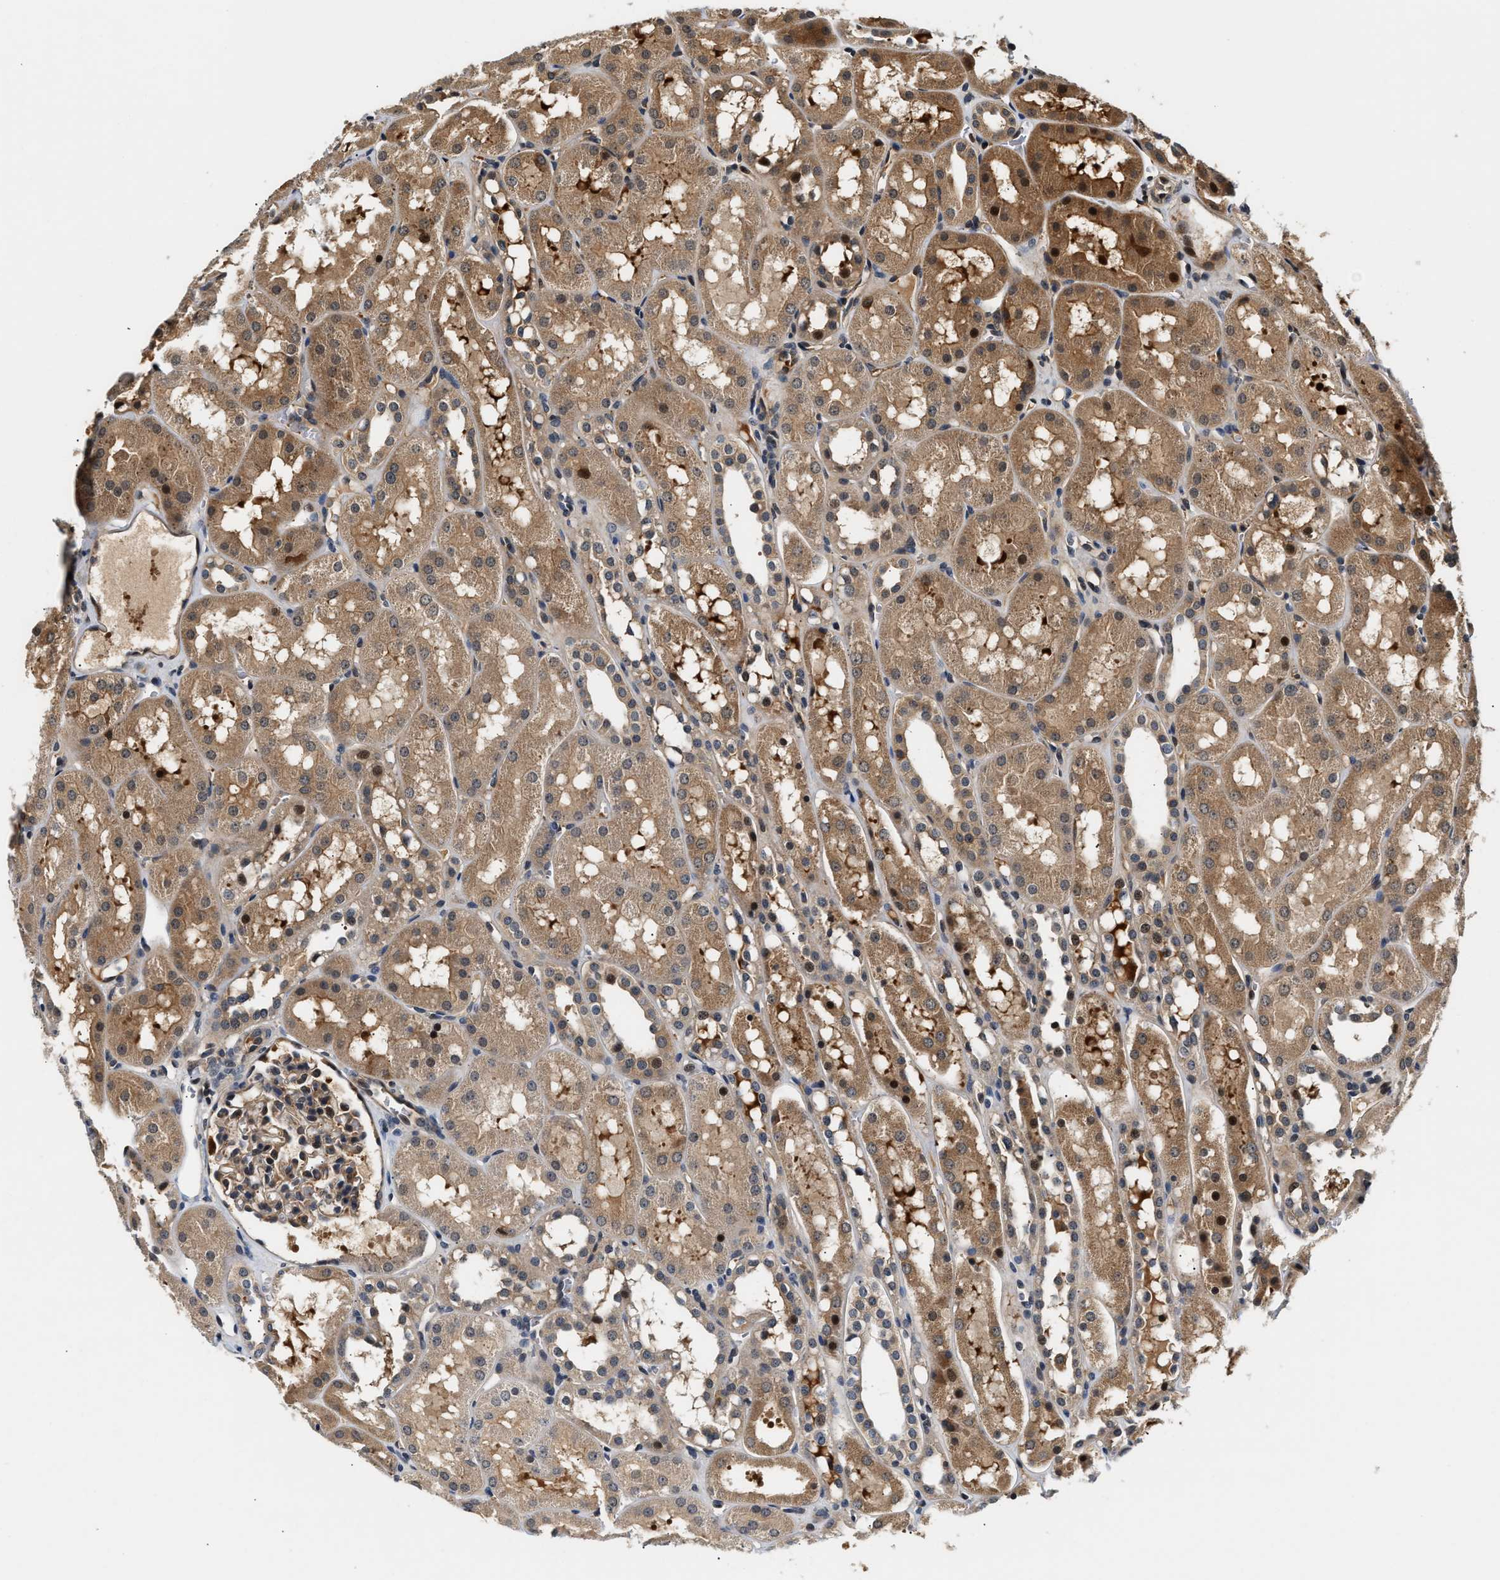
{"staining": {"intensity": "weak", "quantity": "25%-75%", "location": "cytoplasmic/membranous"}, "tissue": "kidney", "cell_type": "Cells in glomeruli", "image_type": "normal", "snomed": [{"axis": "morphology", "description": "Normal tissue, NOS"}, {"axis": "topography", "description": "Kidney"}, {"axis": "topography", "description": "Urinary bladder"}], "caption": "This is an image of immunohistochemistry (IHC) staining of benign kidney, which shows weak positivity in the cytoplasmic/membranous of cells in glomeruli.", "gene": "TUT7", "patient": {"sex": "male", "age": 16}}